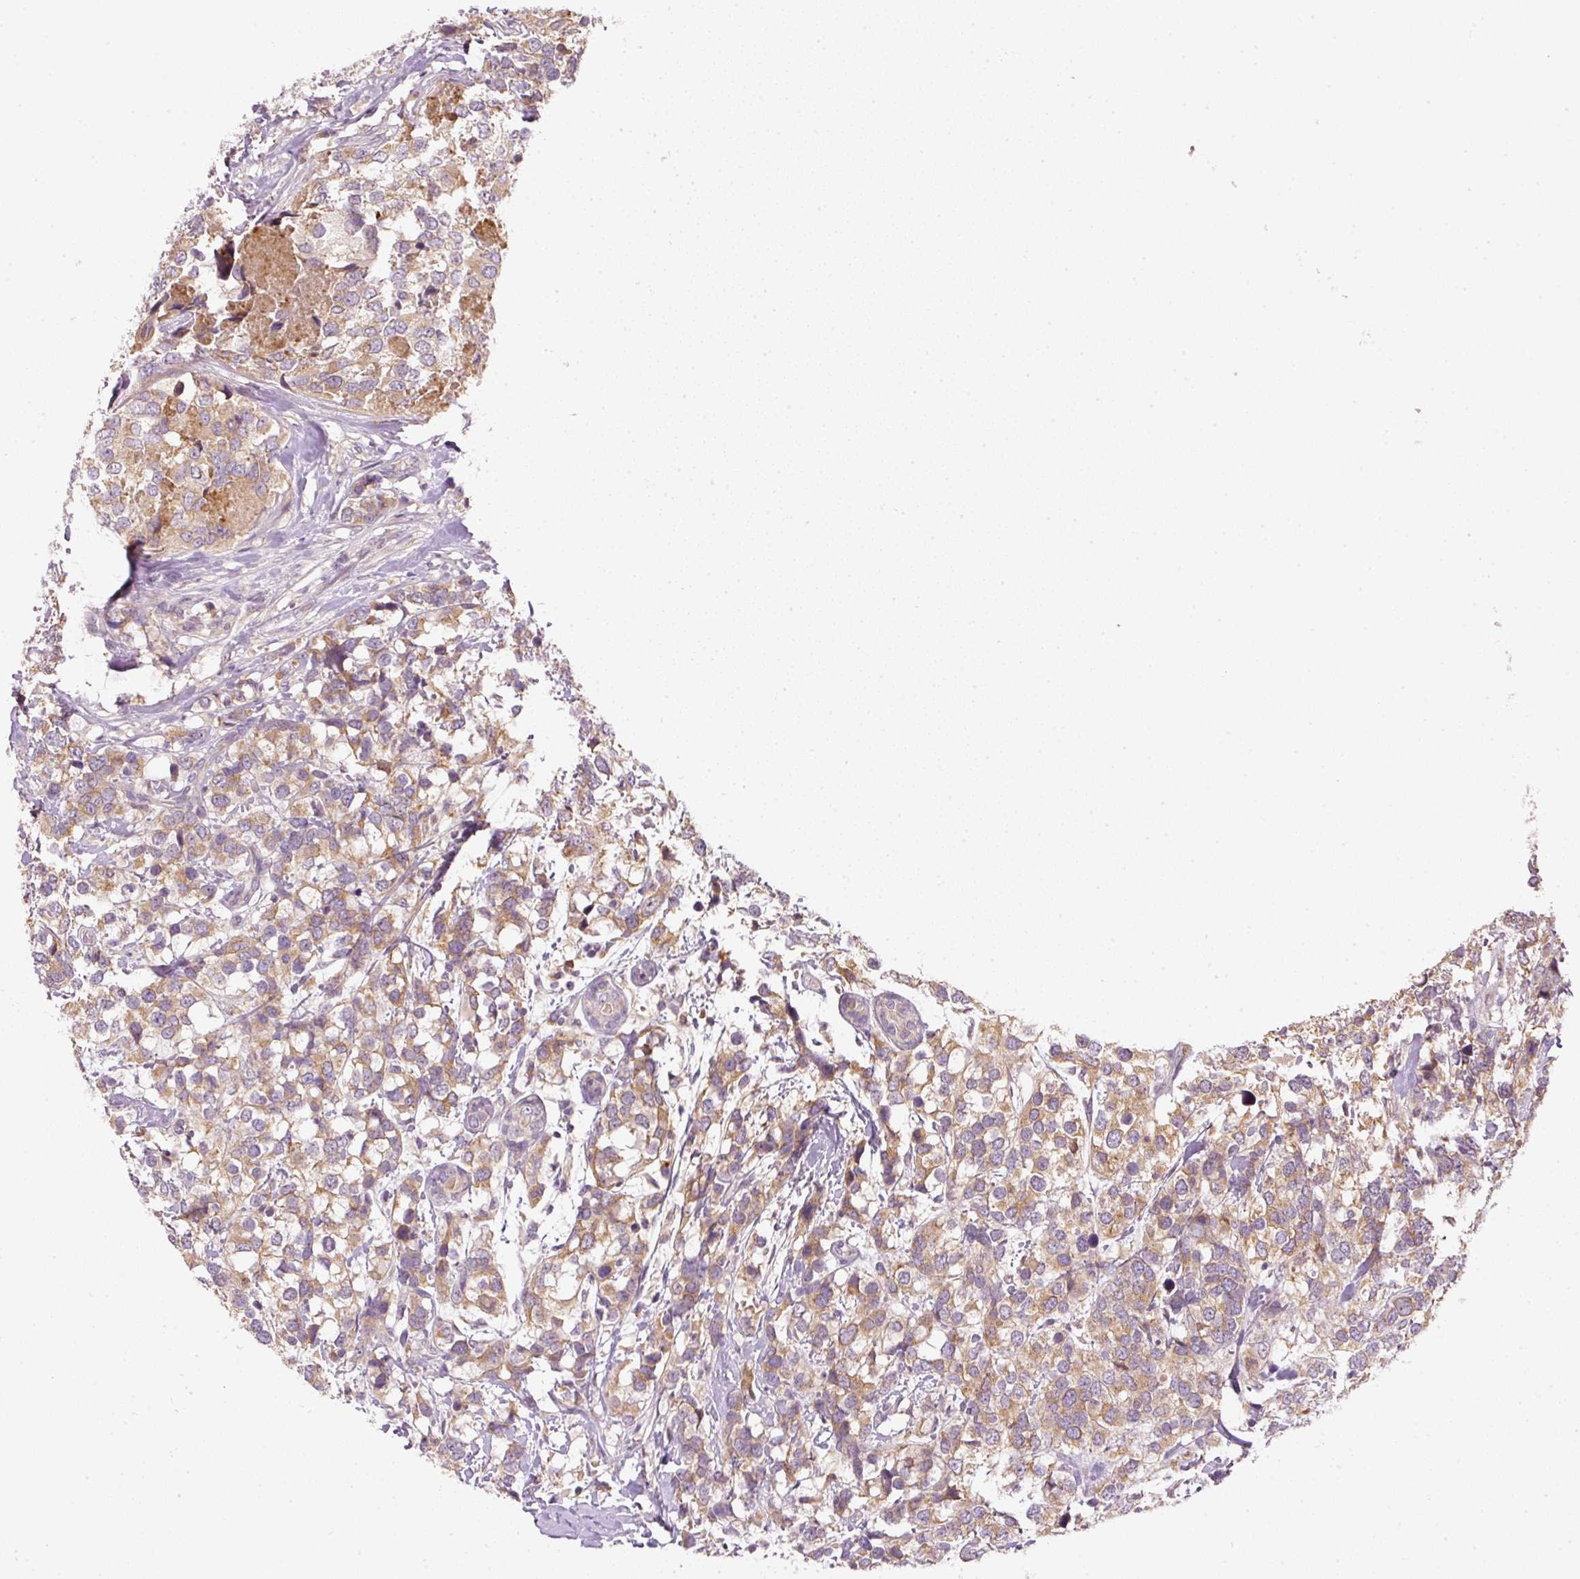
{"staining": {"intensity": "moderate", "quantity": ">75%", "location": "cytoplasmic/membranous"}, "tissue": "breast cancer", "cell_type": "Tumor cells", "image_type": "cancer", "snomed": [{"axis": "morphology", "description": "Lobular carcinoma"}, {"axis": "topography", "description": "Breast"}], "caption": "An immunohistochemistry (IHC) photomicrograph of neoplastic tissue is shown. Protein staining in brown shows moderate cytoplasmic/membranous positivity in breast cancer within tumor cells. (brown staining indicates protein expression, while blue staining denotes nuclei).", "gene": "CTTNBP2", "patient": {"sex": "female", "age": 59}}